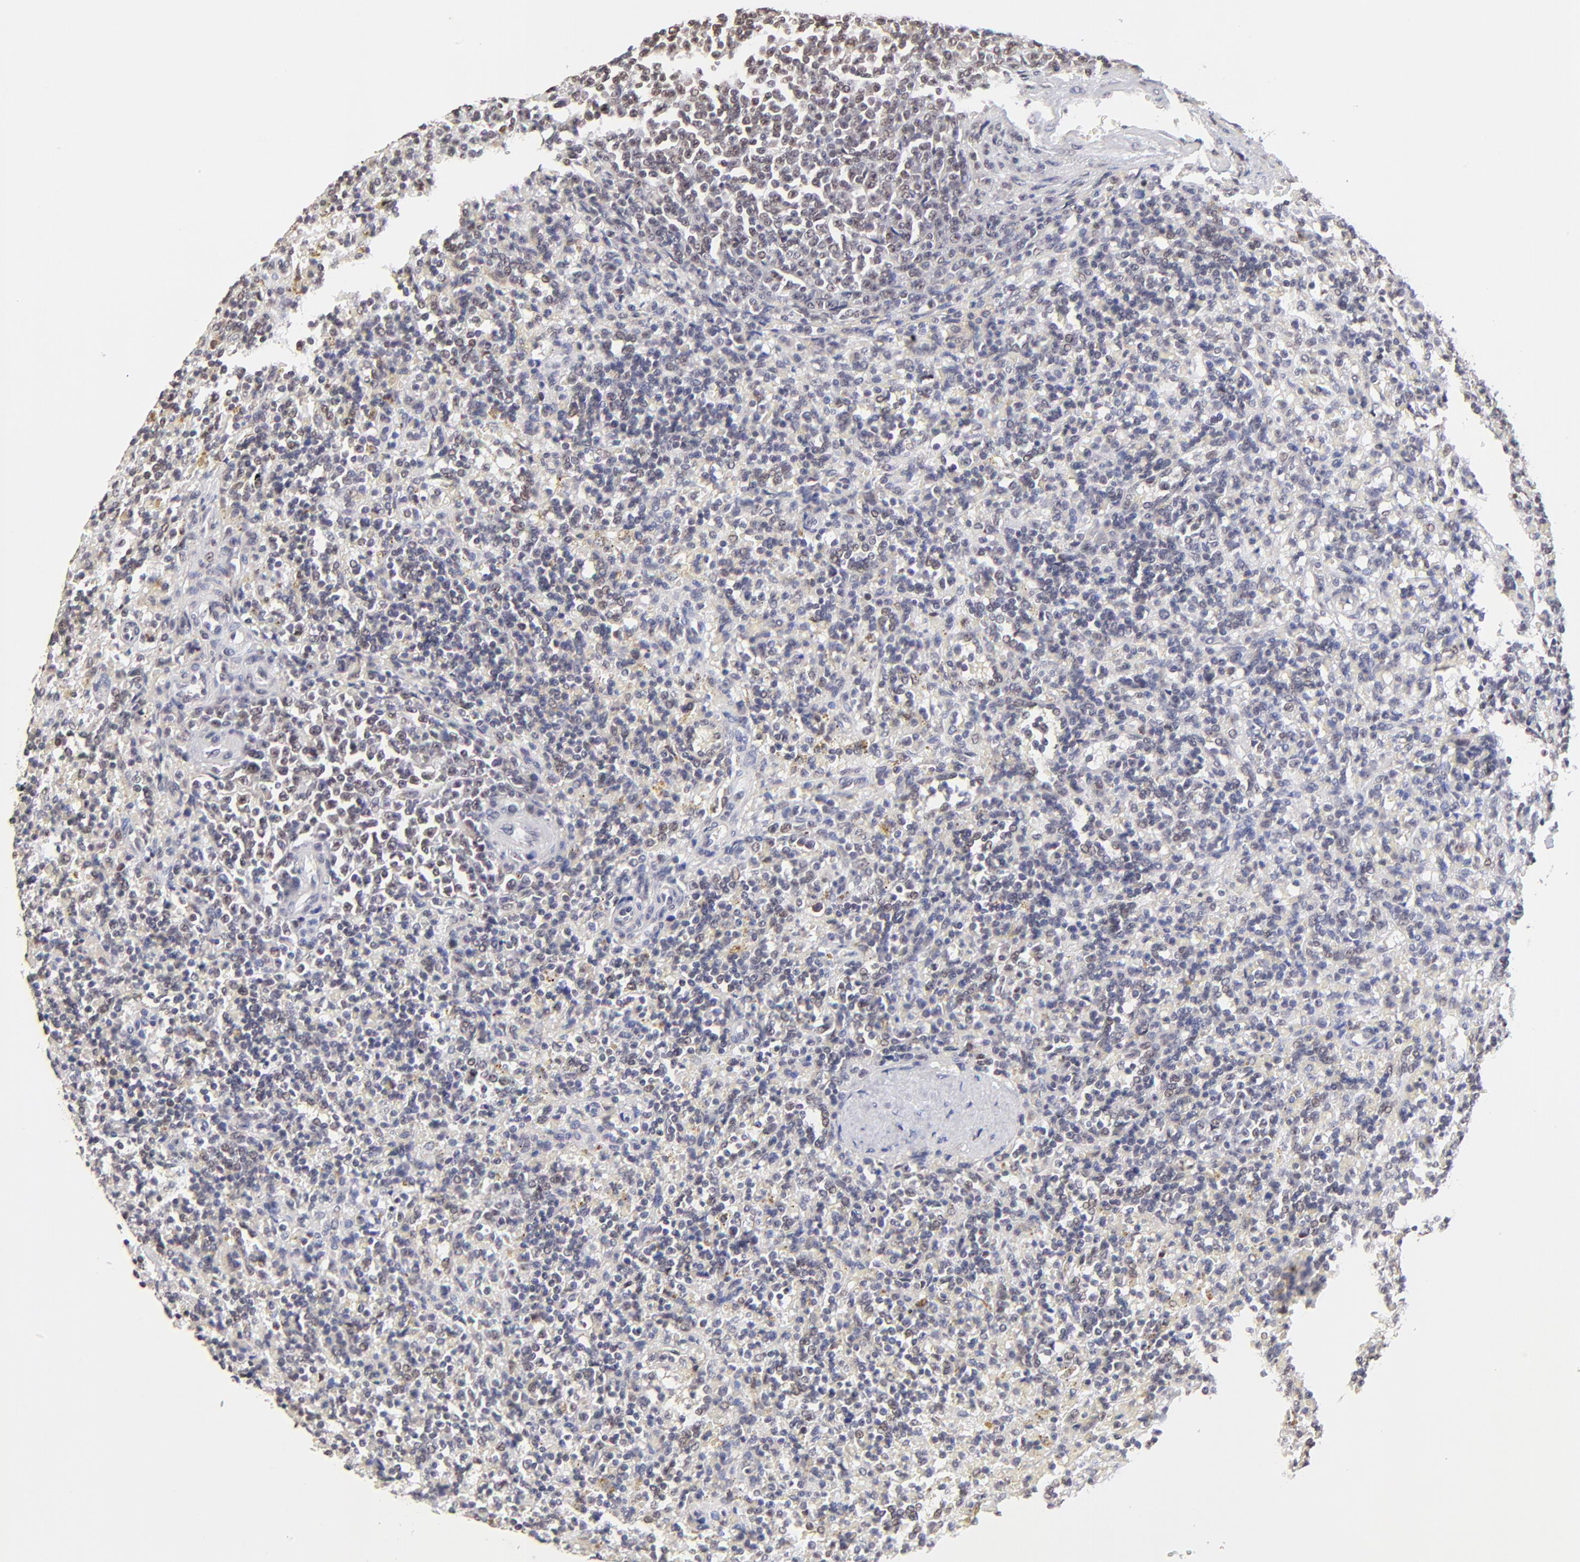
{"staining": {"intensity": "weak", "quantity": "25%-75%", "location": "nuclear"}, "tissue": "lymphoma", "cell_type": "Tumor cells", "image_type": "cancer", "snomed": [{"axis": "morphology", "description": "Malignant lymphoma, non-Hodgkin's type, Low grade"}, {"axis": "topography", "description": "Spleen"}], "caption": "Protein staining demonstrates weak nuclear expression in about 25%-75% of tumor cells in lymphoma.", "gene": "ZNF670", "patient": {"sex": "male", "age": 67}}